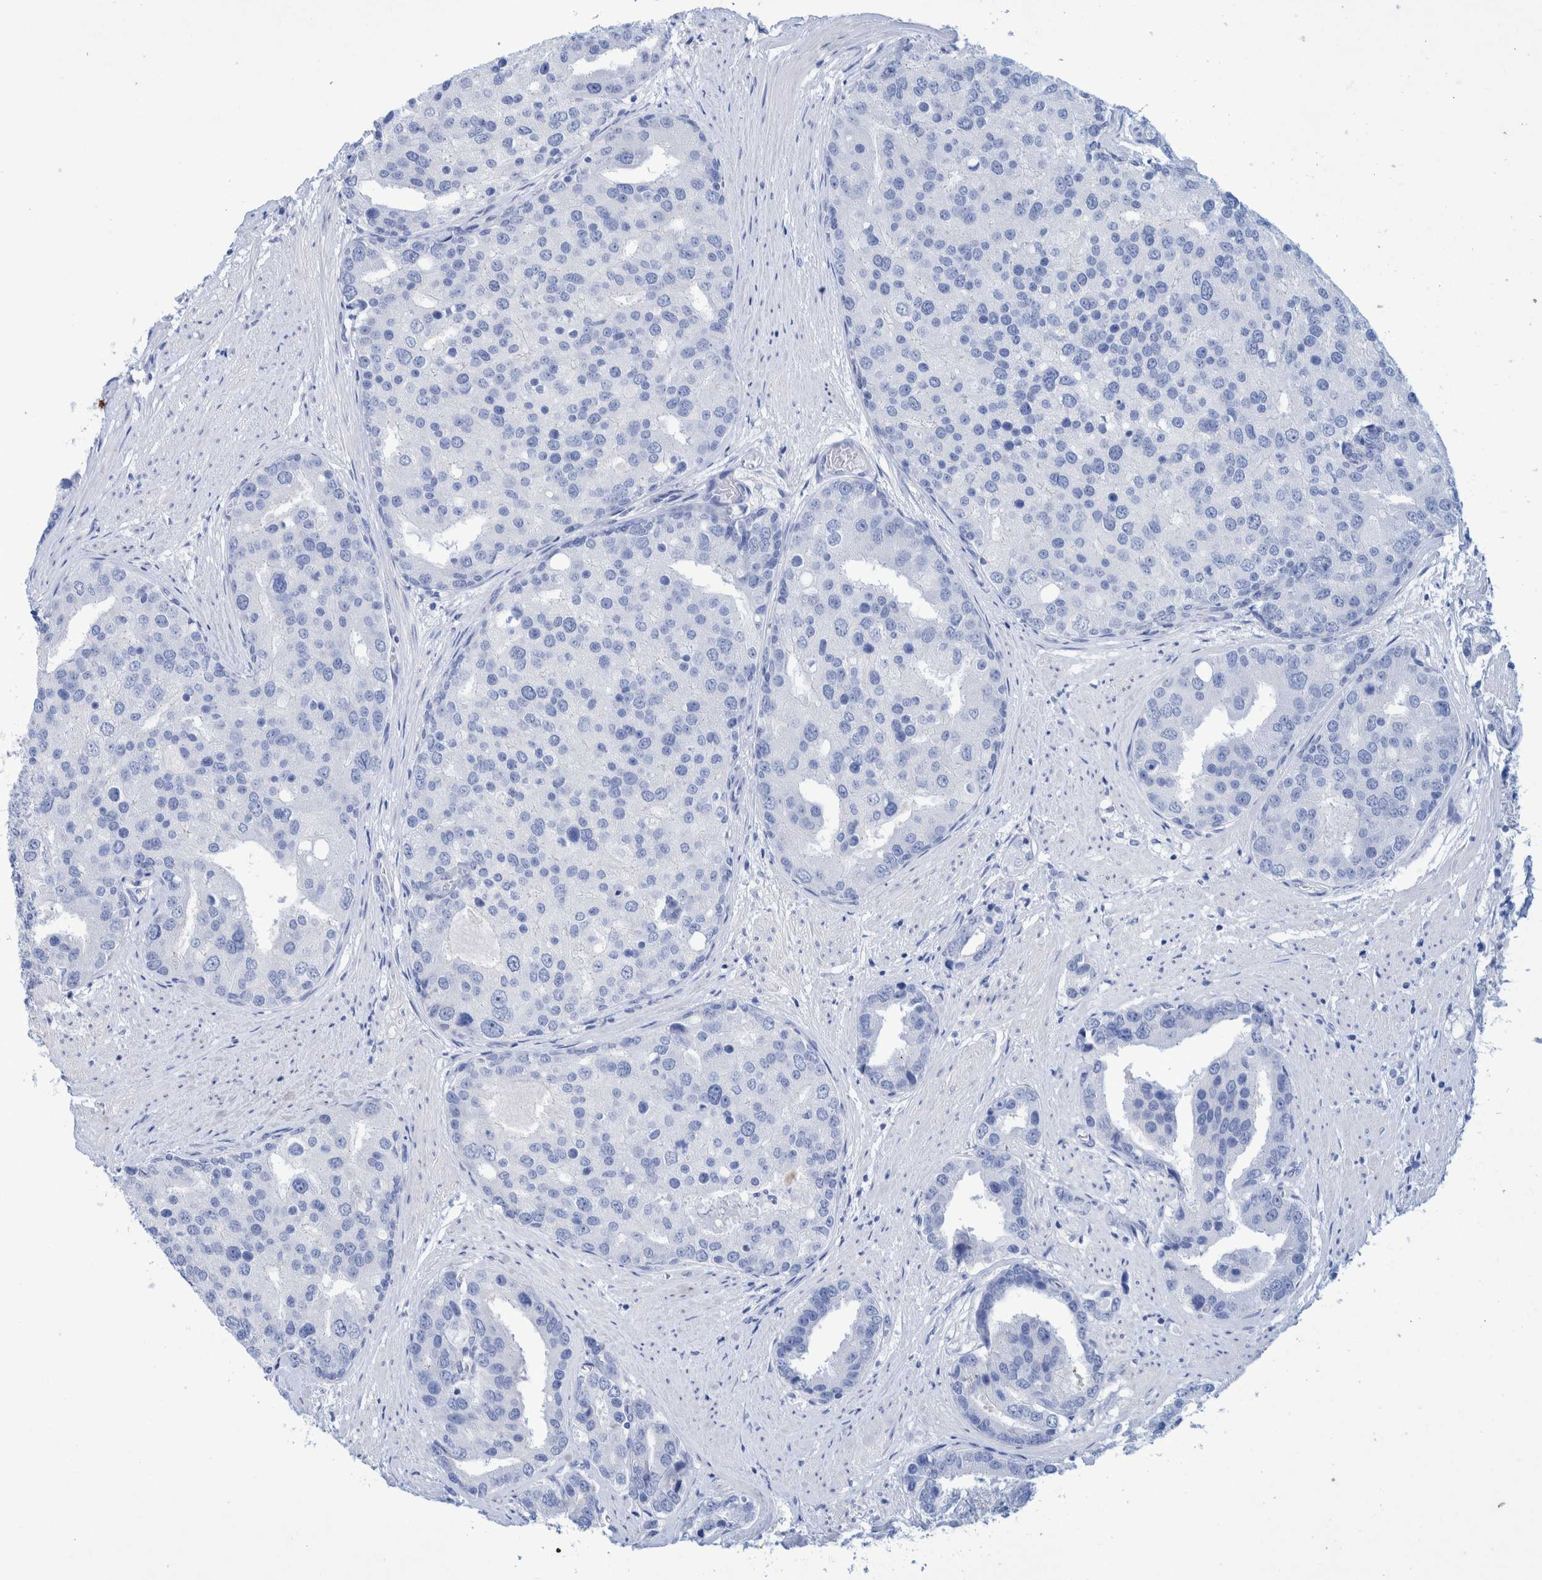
{"staining": {"intensity": "negative", "quantity": "none", "location": "none"}, "tissue": "prostate cancer", "cell_type": "Tumor cells", "image_type": "cancer", "snomed": [{"axis": "morphology", "description": "Adenocarcinoma, High grade"}, {"axis": "topography", "description": "Prostate"}], "caption": "High magnification brightfield microscopy of adenocarcinoma (high-grade) (prostate) stained with DAB (3,3'-diaminobenzidine) (brown) and counterstained with hematoxylin (blue): tumor cells show no significant staining.", "gene": "PERP", "patient": {"sex": "male", "age": 50}}